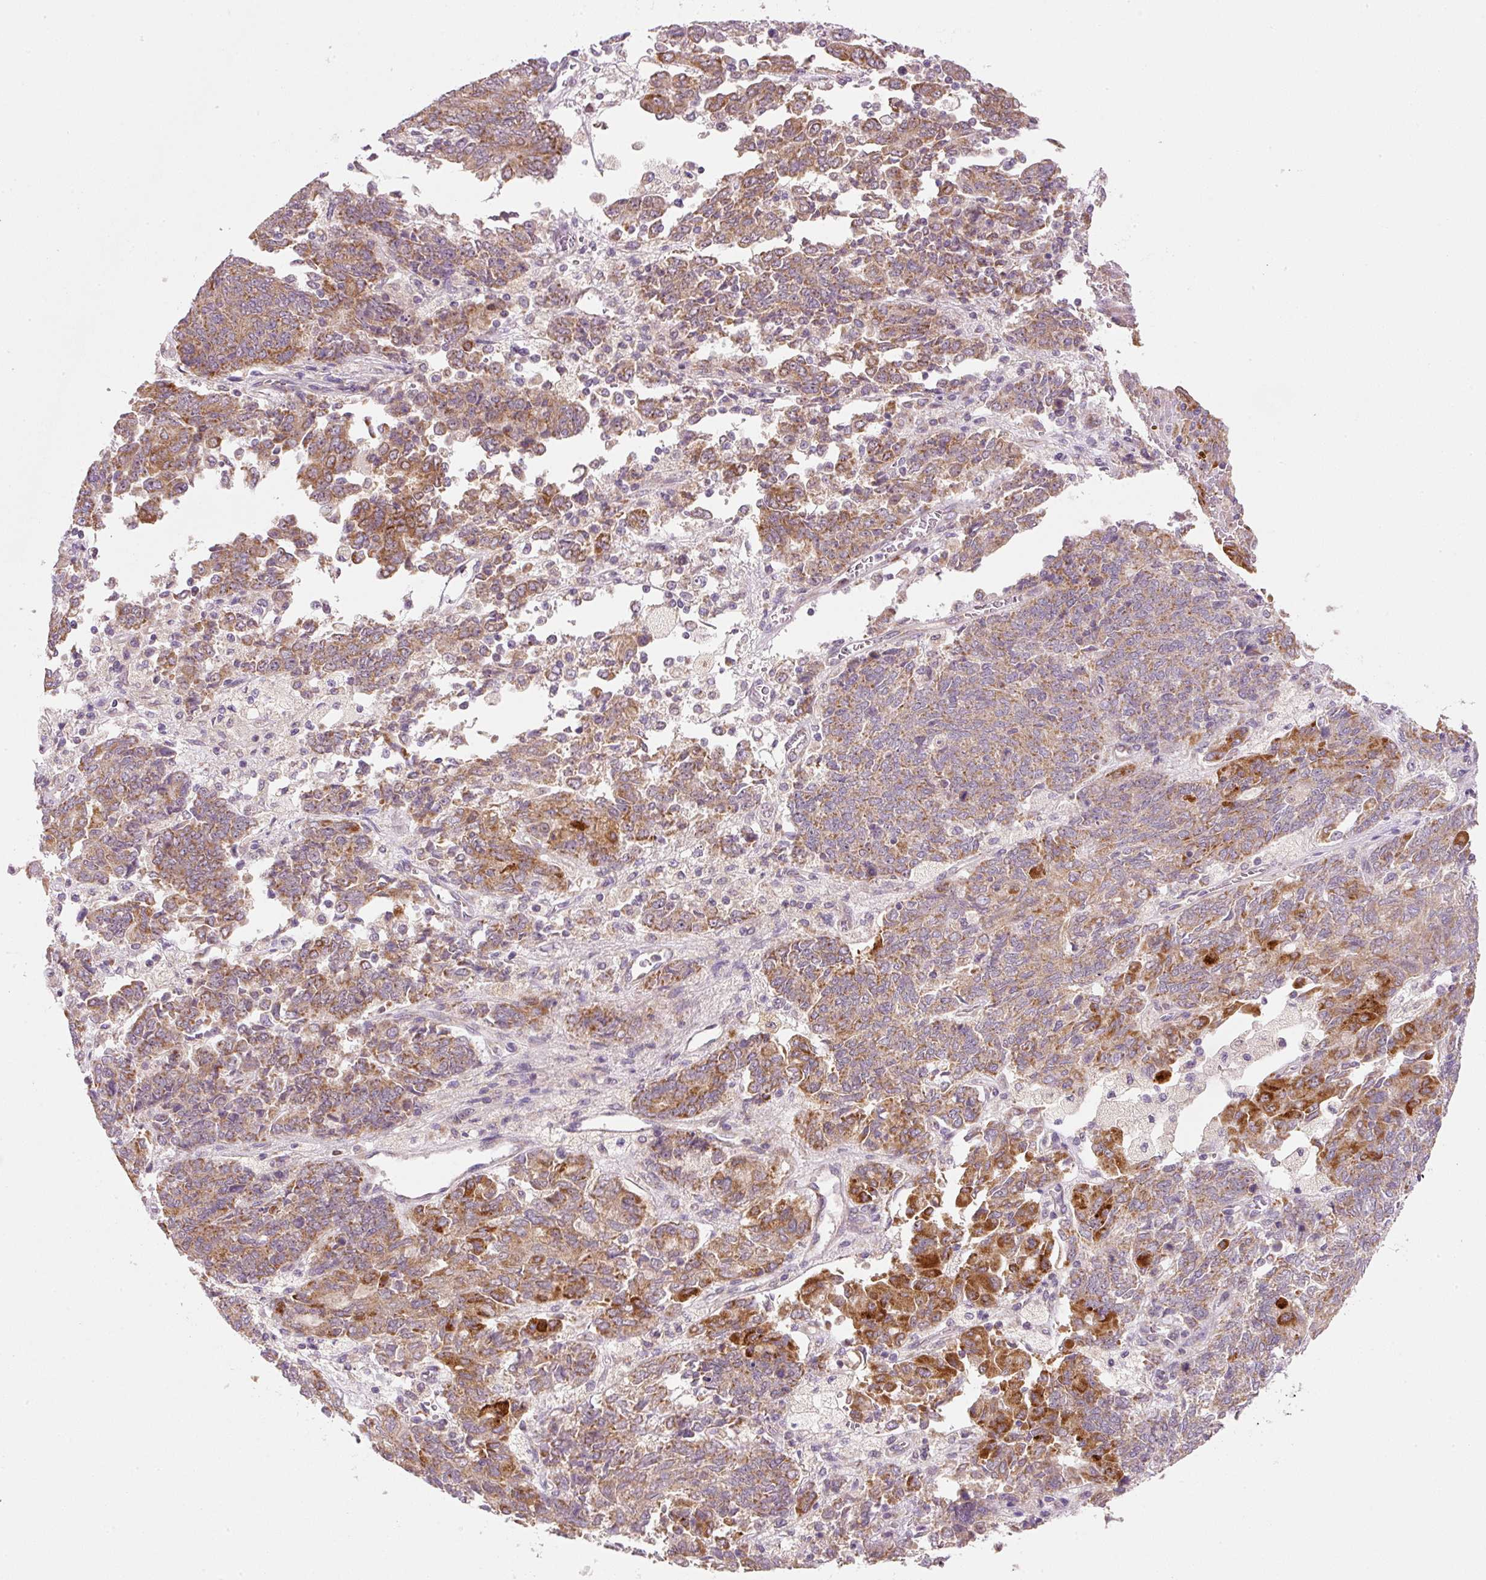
{"staining": {"intensity": "moderate", "quantity": ">75%", "location": "cytoplasmic/membranous"}, "tissue": "endometrial cancer", "cell_type": "Tumor cells", "image_type": "cancer", "snomed": [{"axis": "morphology", "description": "Adenocarcinoma, NOS"}, {"axis": "topography", "description": "Endometrium"}], "caption": "Immunohistochemistry (IHC) (DAB) staining of human adenocarcinoma (endometrial) reveals moderate cytoplasmic/membranous protein staining in about >75% of tumor cells. The protein of interest is shown in brown color, while the nuclei are stained blue.", "gene": "FAM78B", "patient": {"sex": "female", "age": 80}}